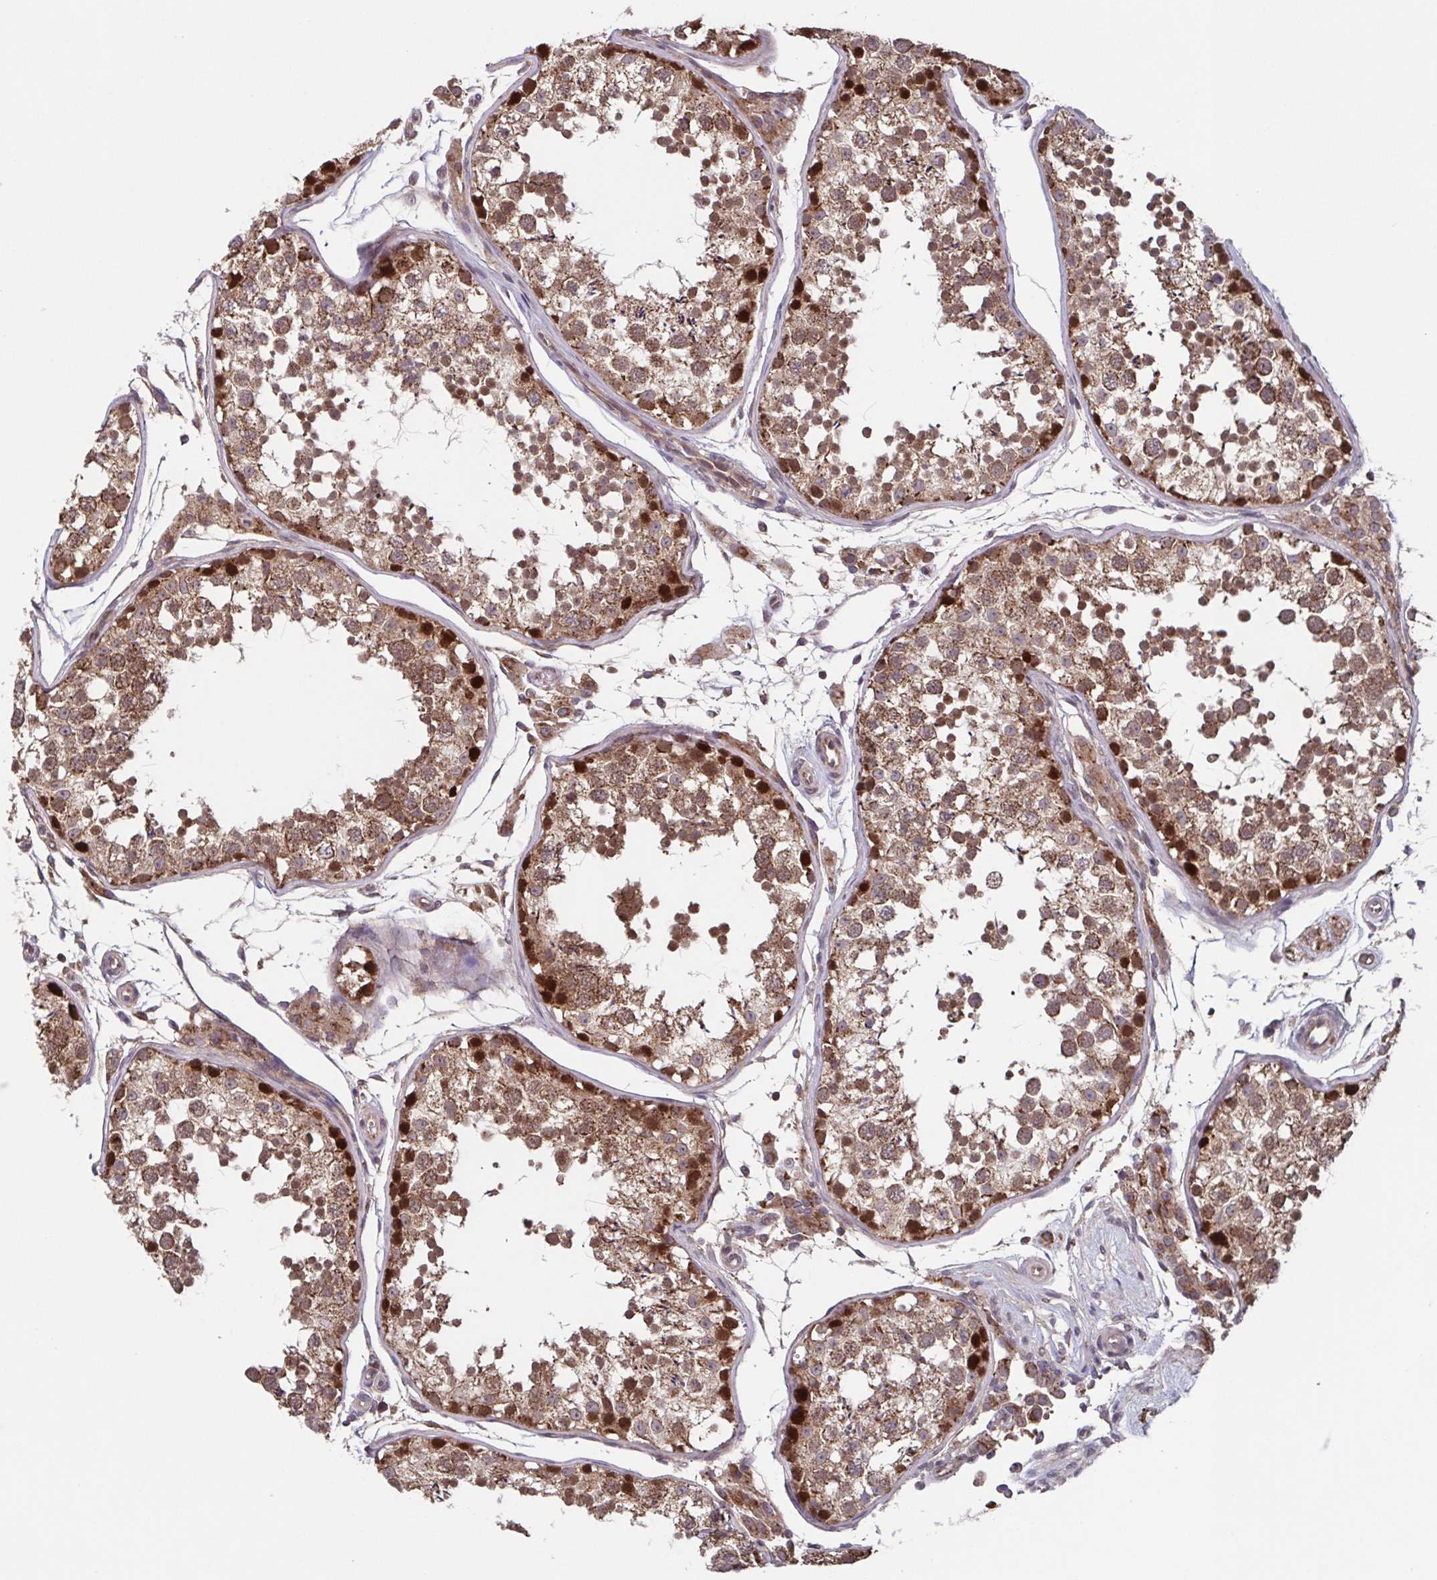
{"staining": {"intensity": "moderate", "quantity": ">75%", "location": "cytoplasmic/membranous,nuclear"}, "tissue": "testis", "cell_type": "Cells in seminiferous ducts", "image_type": "normal", "snomed": [{"axis": "morphology", "description": "Normal tissue, NOS"}, {"axis": "morphology", "description": "Seminoma, NOS"}, {"axis": "topography", "description": "Testis"}], "caption": "This histopathology image shows immunohistochemistry (IHC) staining of unremarkable testis, with medium moderate cytoplasmic/membranous,nuclear expression in about >75% of cells in seminiferous ducts.", "gene": "TTC19", "patient": {"sex": "male", "age": 29}}